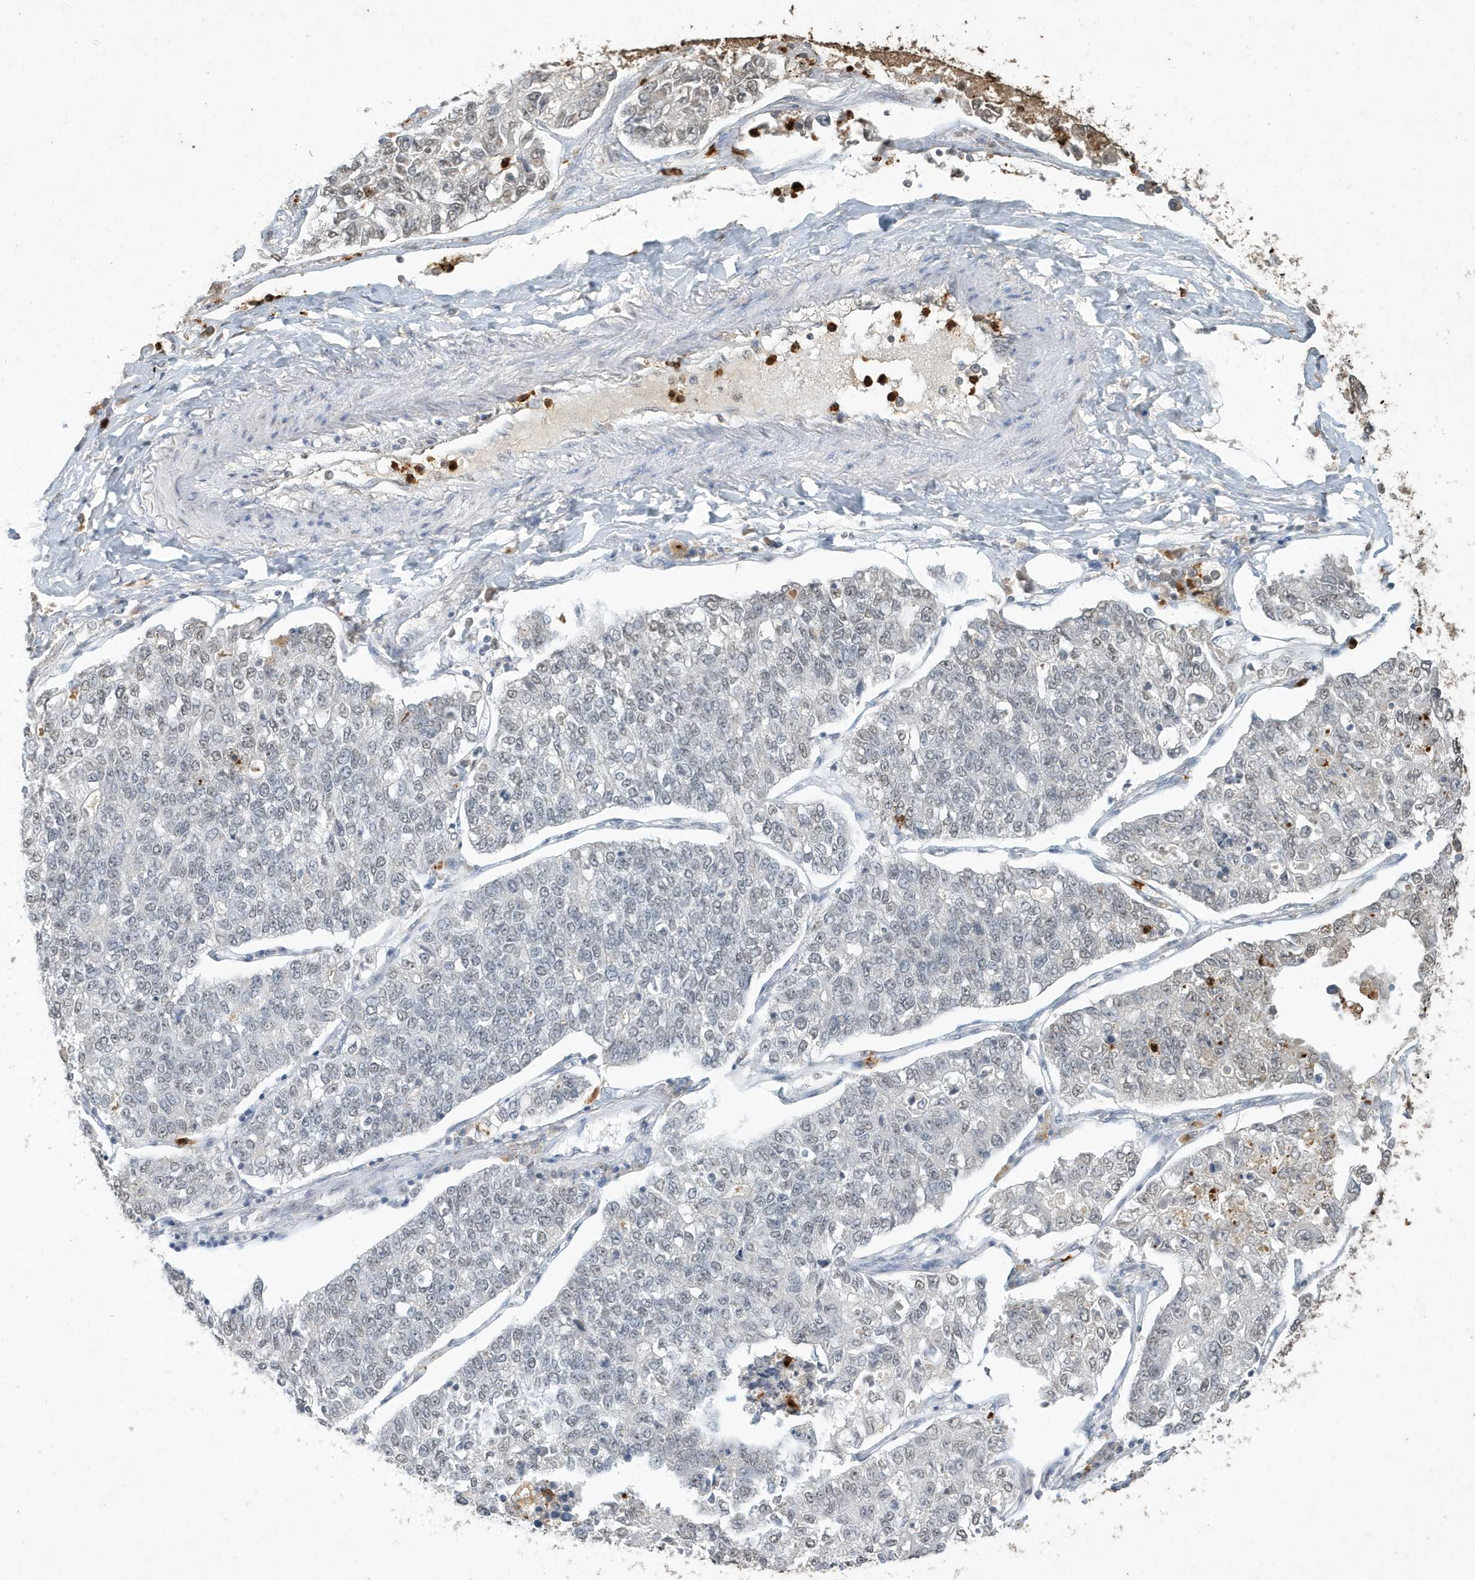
{"staining": {"intensity": "negative", "quantity": "none", "location": "none"}, "tissue": "lung cancer", "cell_type": "Tumor cells", "image_type": "cancer", "snomed": [{"axis": "morphology", "description": "Adenocarcinoma, NOS"}, {"axis": "topography", "description": "Lung"}], "caption": "Immunohistochemical staining of human lung adenocarcinoma exhibits no significant expression in tumor cells.", "gene": "DEFA1", "patient": {"sex": "male", "age": 49}}